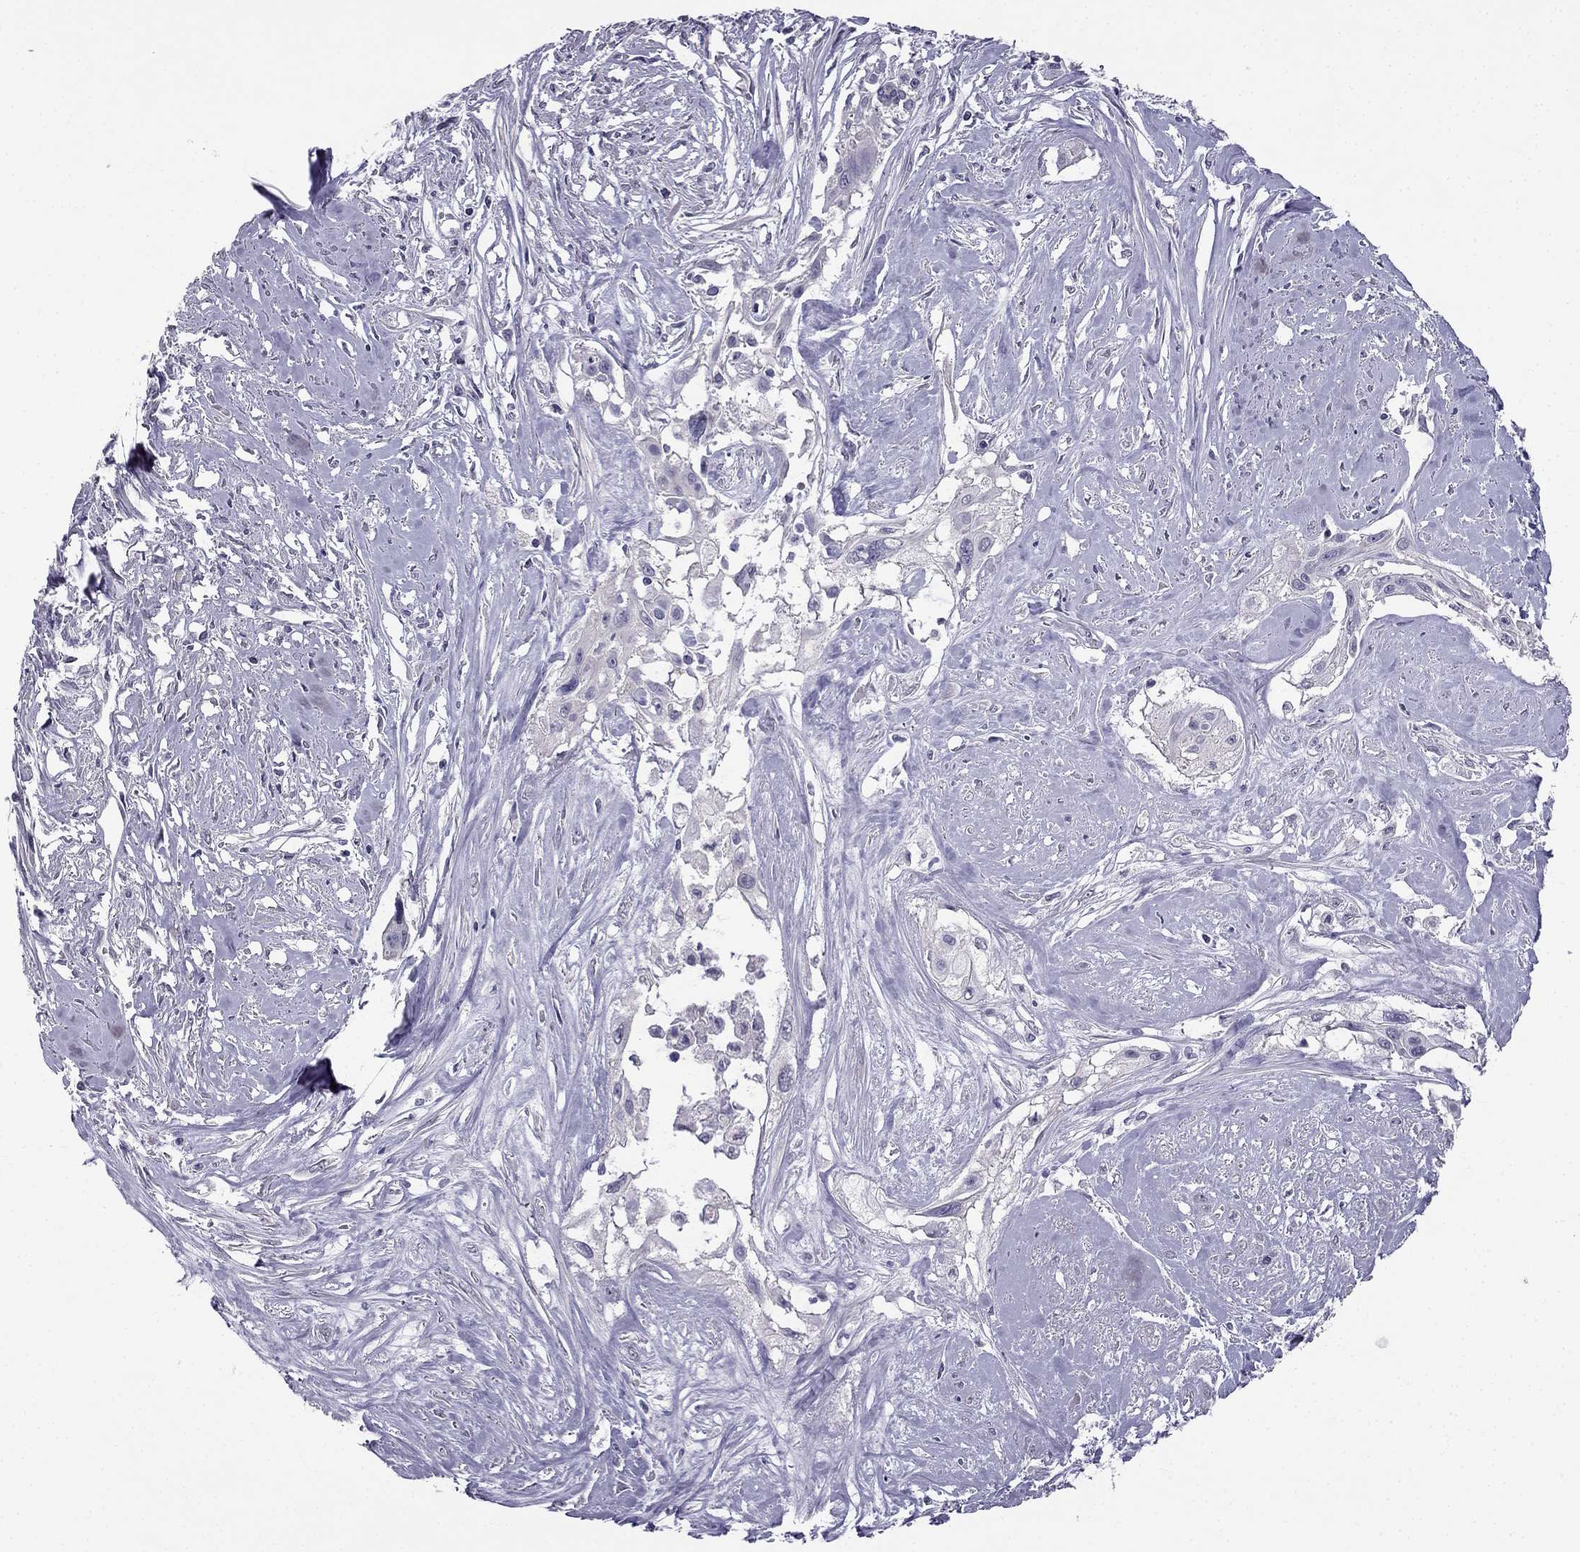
{"staining": {"intensity": "negative", "quantity": "none", "location": "none"}, "tissue": "cervical cancer", "cell_type": "Tumor cells", "image_type": "cancer", "snomed": [{"axis": "morphology", "description": "Squamous cell carcinoma, NOS"}, {"axis": "topography", "description": "Cervix"}], "caption": "The histopathology image displays no staining of tumor cells in cervical cancer (squamous cell carcinoma).", "gene": "HSFX1", "patient": {"sex": "female", "age": 49}}